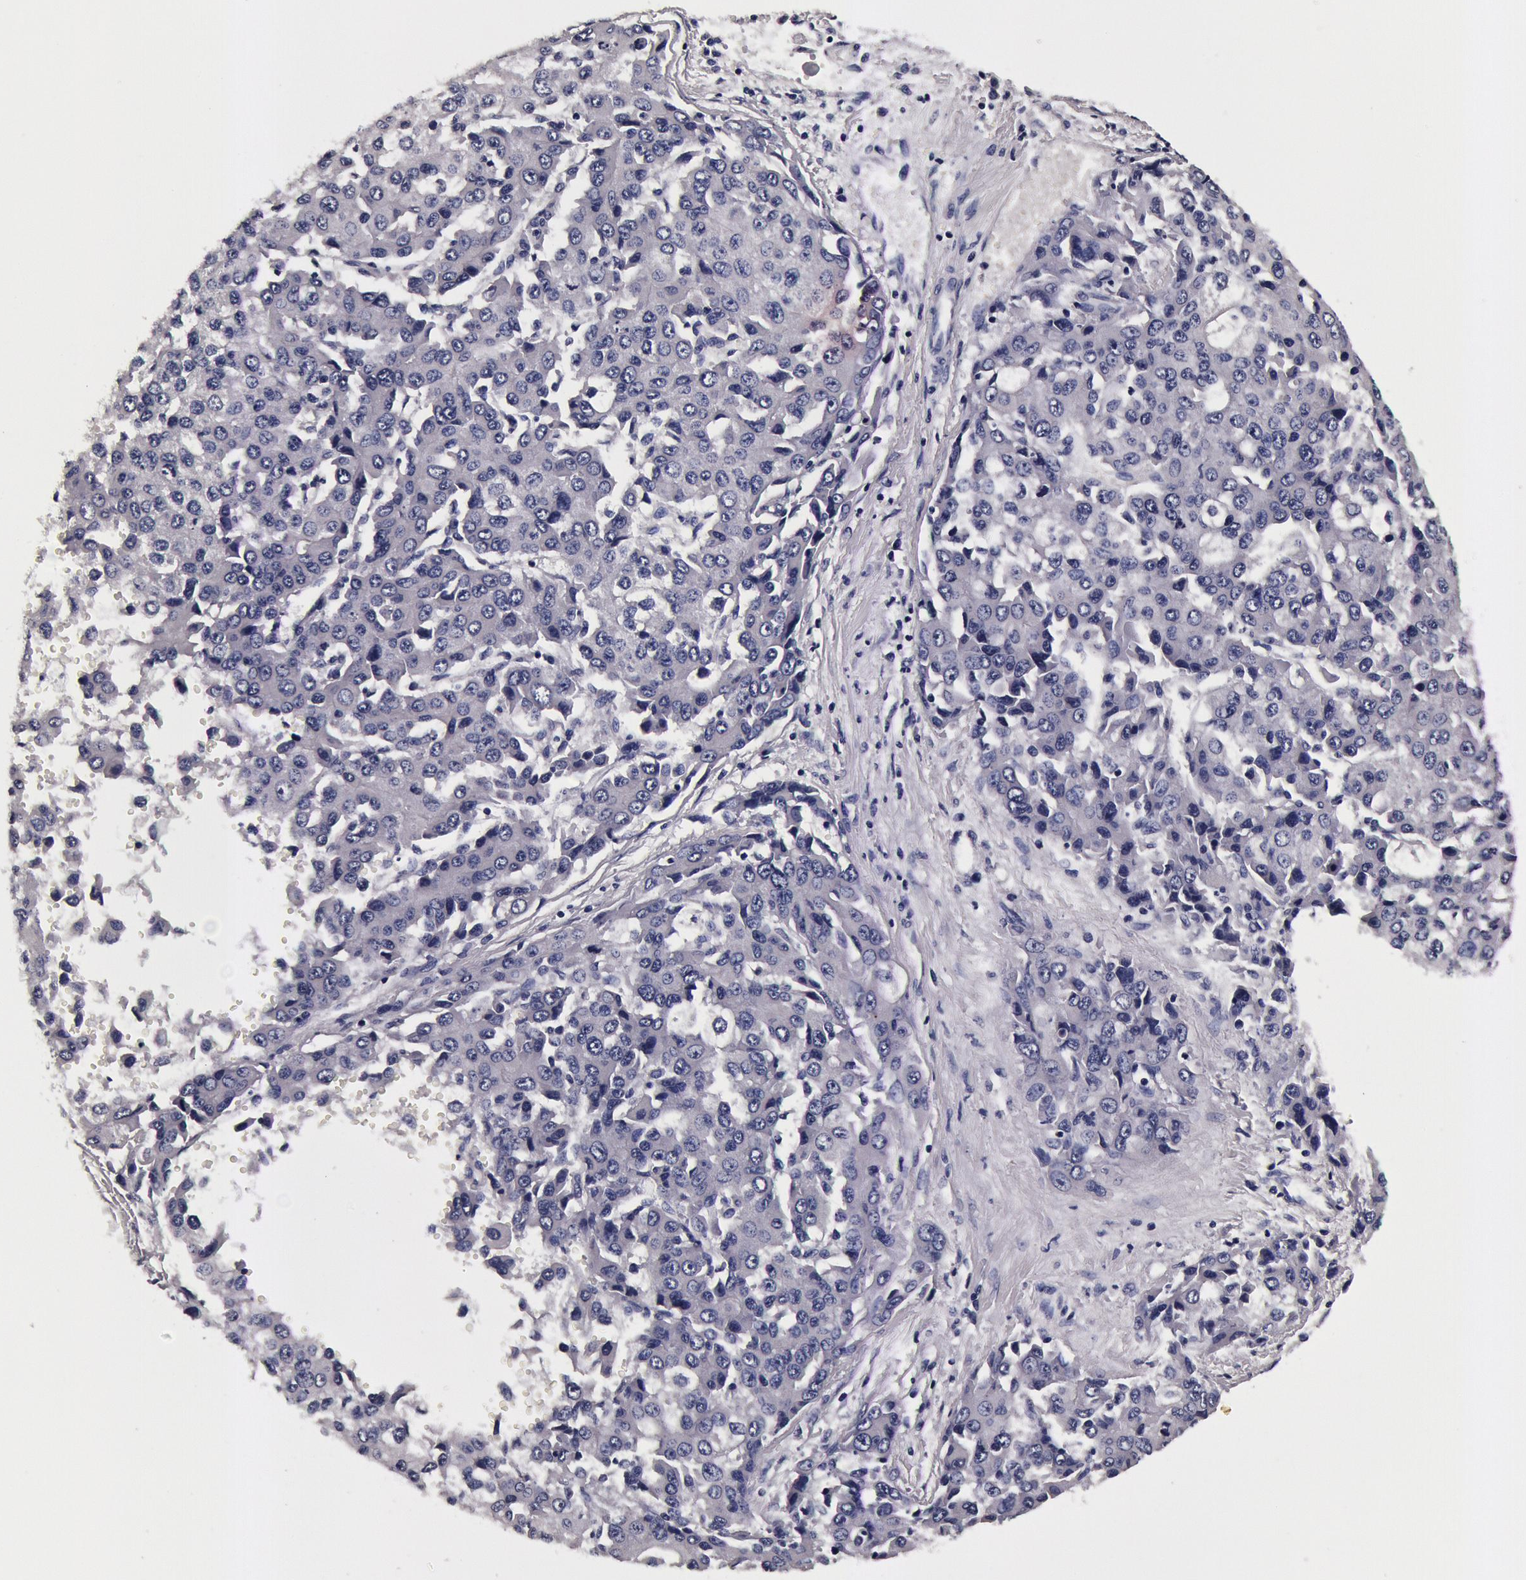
{"staining": {"intensity": "negative", "quantity": "none", "location": "none"}, "tissue": "liver cancer", "cell_type": "Tumor cells", "image_type": "cancer", "snomed": [{"axis": "morphology", "description": "Carcinoma, Hepatocellular, NOS"}, {"axis": "topography", "description": "Liver"}], "caption": "Immunohistochemistry (IHC) photomicrograph of neoplastic tissue: human hepatocellular carcinoma (liver) stained with DAB (3,3'-diaminobenzidine) exhibits no significant protein positivity in tumor cells. (DAB (3,3'-diaminobenzidine) IHC with hematoxylin counter stain).", "gene": "CCDC22", "patient": {"sex": "female", "age": 66}}